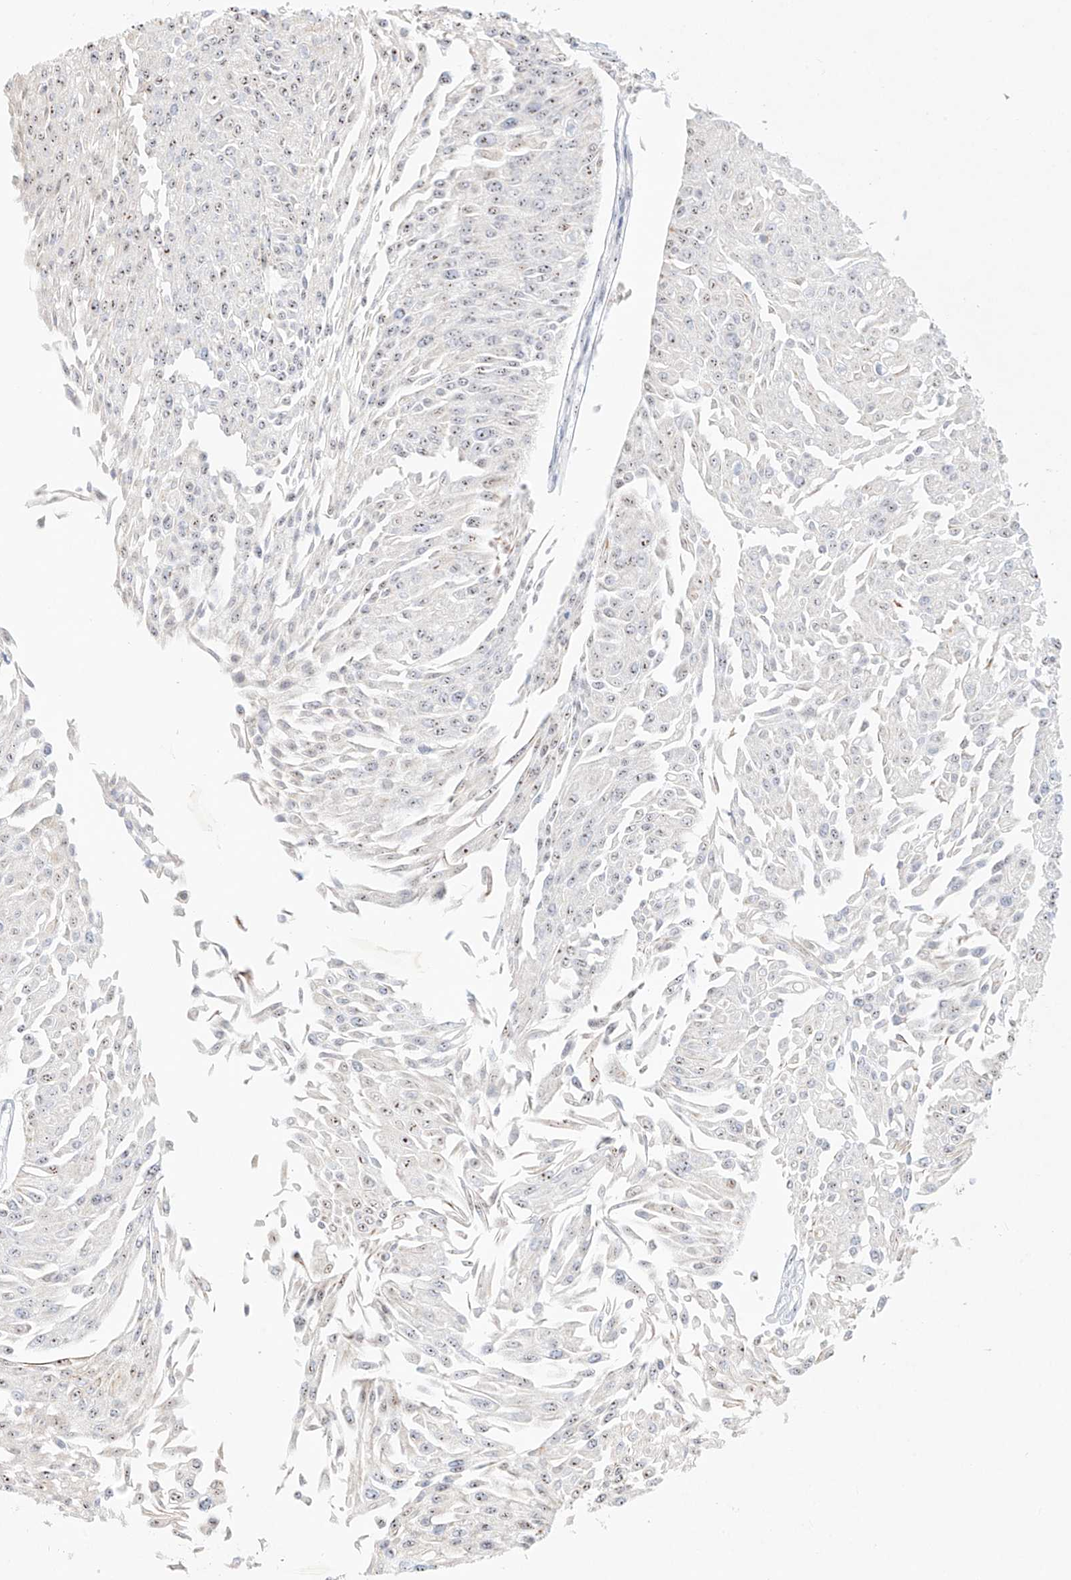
{"staining": {"intensity": "weak", "quantity": "25%-75%", "location": "nuclear"}, "tissue": "urothelial cancer", "cell_type": "Tumor cells", "image_type": "cancer", "snomed": [{"axis": "morphology", "description": "Urothelial carcinoma, Low grade"}, {"axis": "topography", "description": "Urinary bladder"}], "caption": "Immunohistochemistry (IHC) image of urothelial carcinoma (low-grade) stained for a protein (brown), which reveals low levels of weak nuclear staining in approximately 25%-75% of tumor cells.", "gene": "SNU13", "patient": {"sex": "male", "age": 67}}